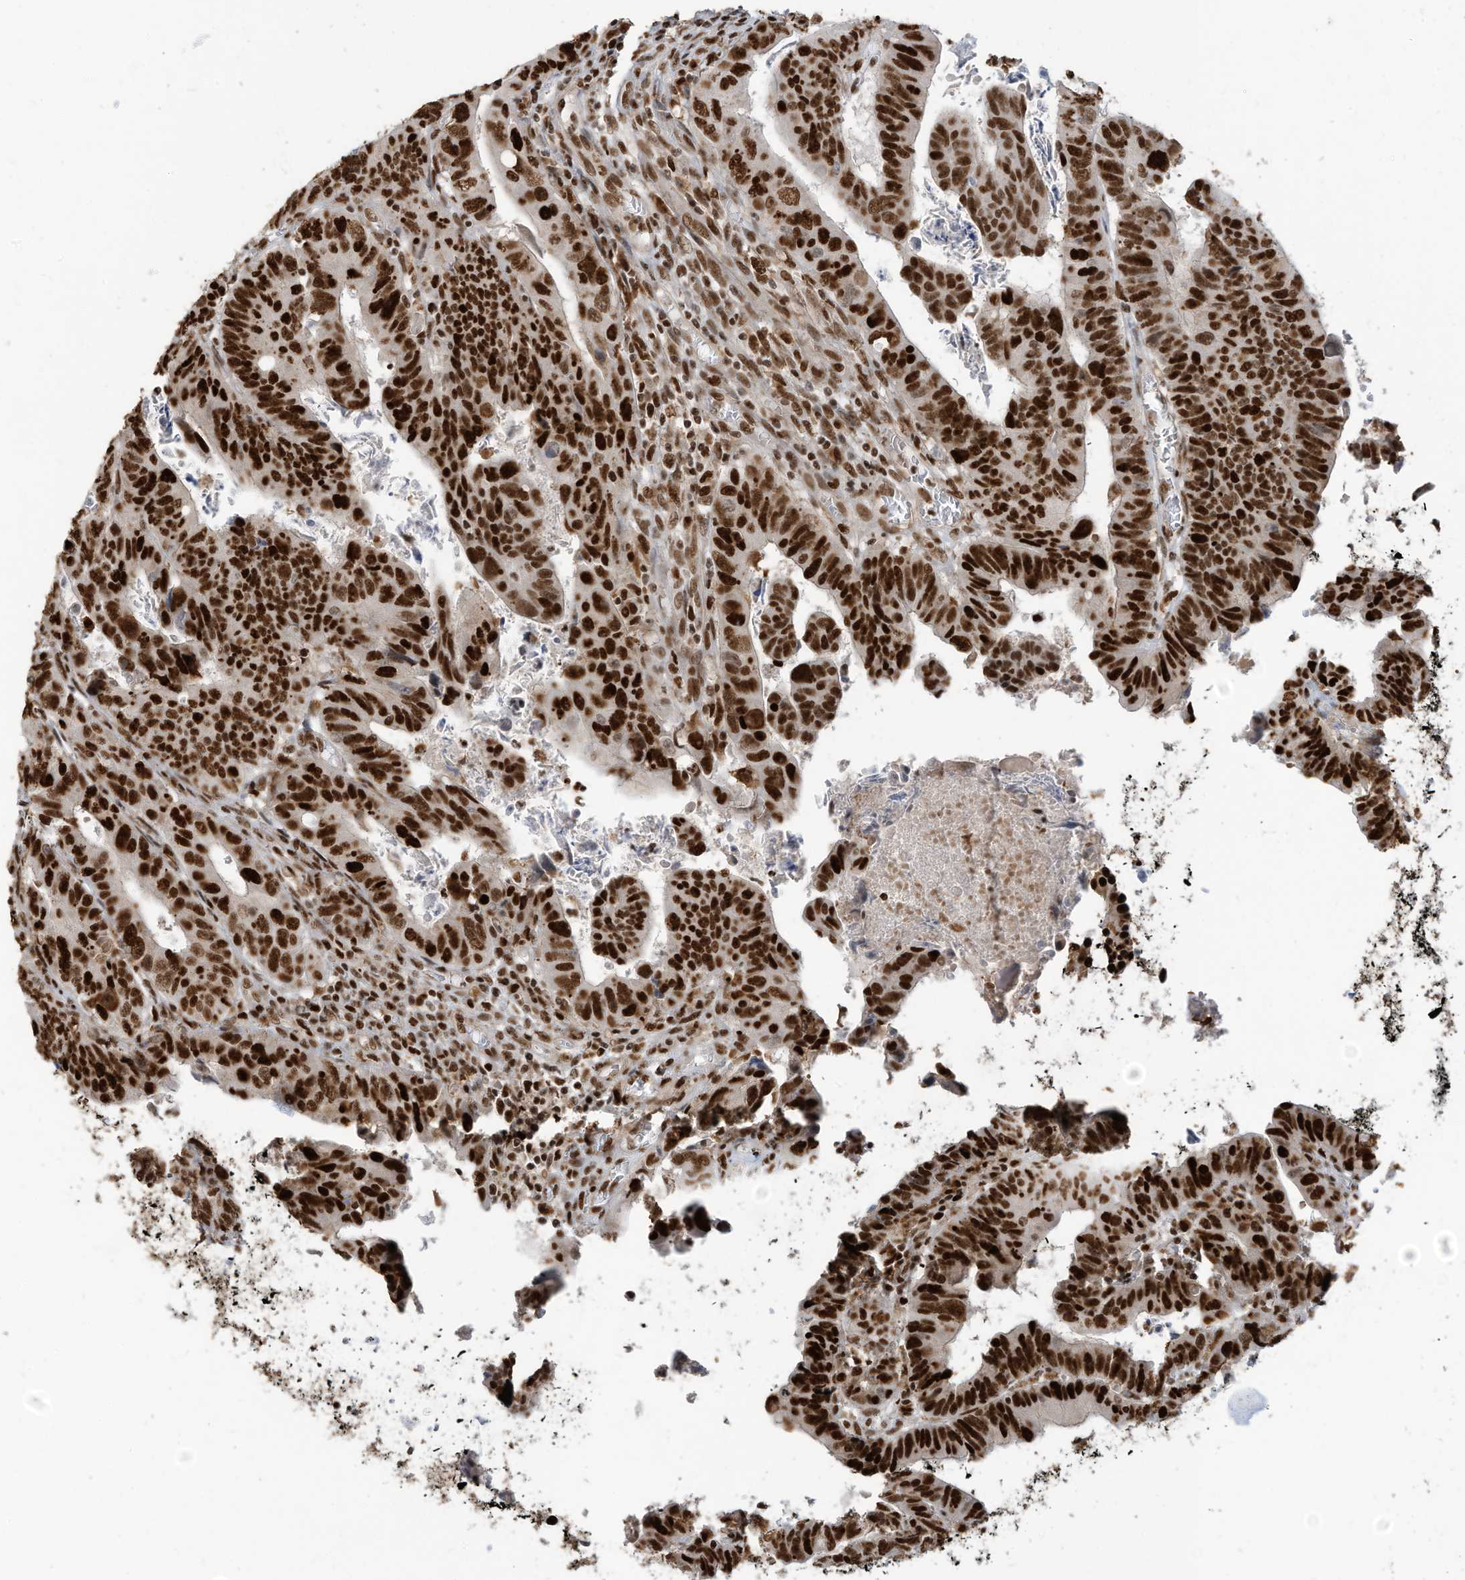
{"staining": {"intensity": "strong", "quantity": ">75%", "location": "nuclear"}, "tissue": "colorectal cancer", "cell_type": "Tumor cells", "image_type": "cancer", "snomed": [{"axis": "morphology", "description": "Normal tissue, NOS"}, {"axis": "morphology", "description": "Adenocarcinoma, NOS"}, {"axis": "topography", "description": "Rectum"}], "caption": "Protein expression by immunohistochemistry demonstrates strong nuclear positivity in approximately >75% of tumor cells in colorectal cancer (adenocarcinoma). The staining was performed using DAB to visualize the protein expression in brown, while the nuclei were stained in blue with hematoxylin (Magnification: 20x).", "gene": "SAMD15", "patient": {"sex": "female", "age": 65}}